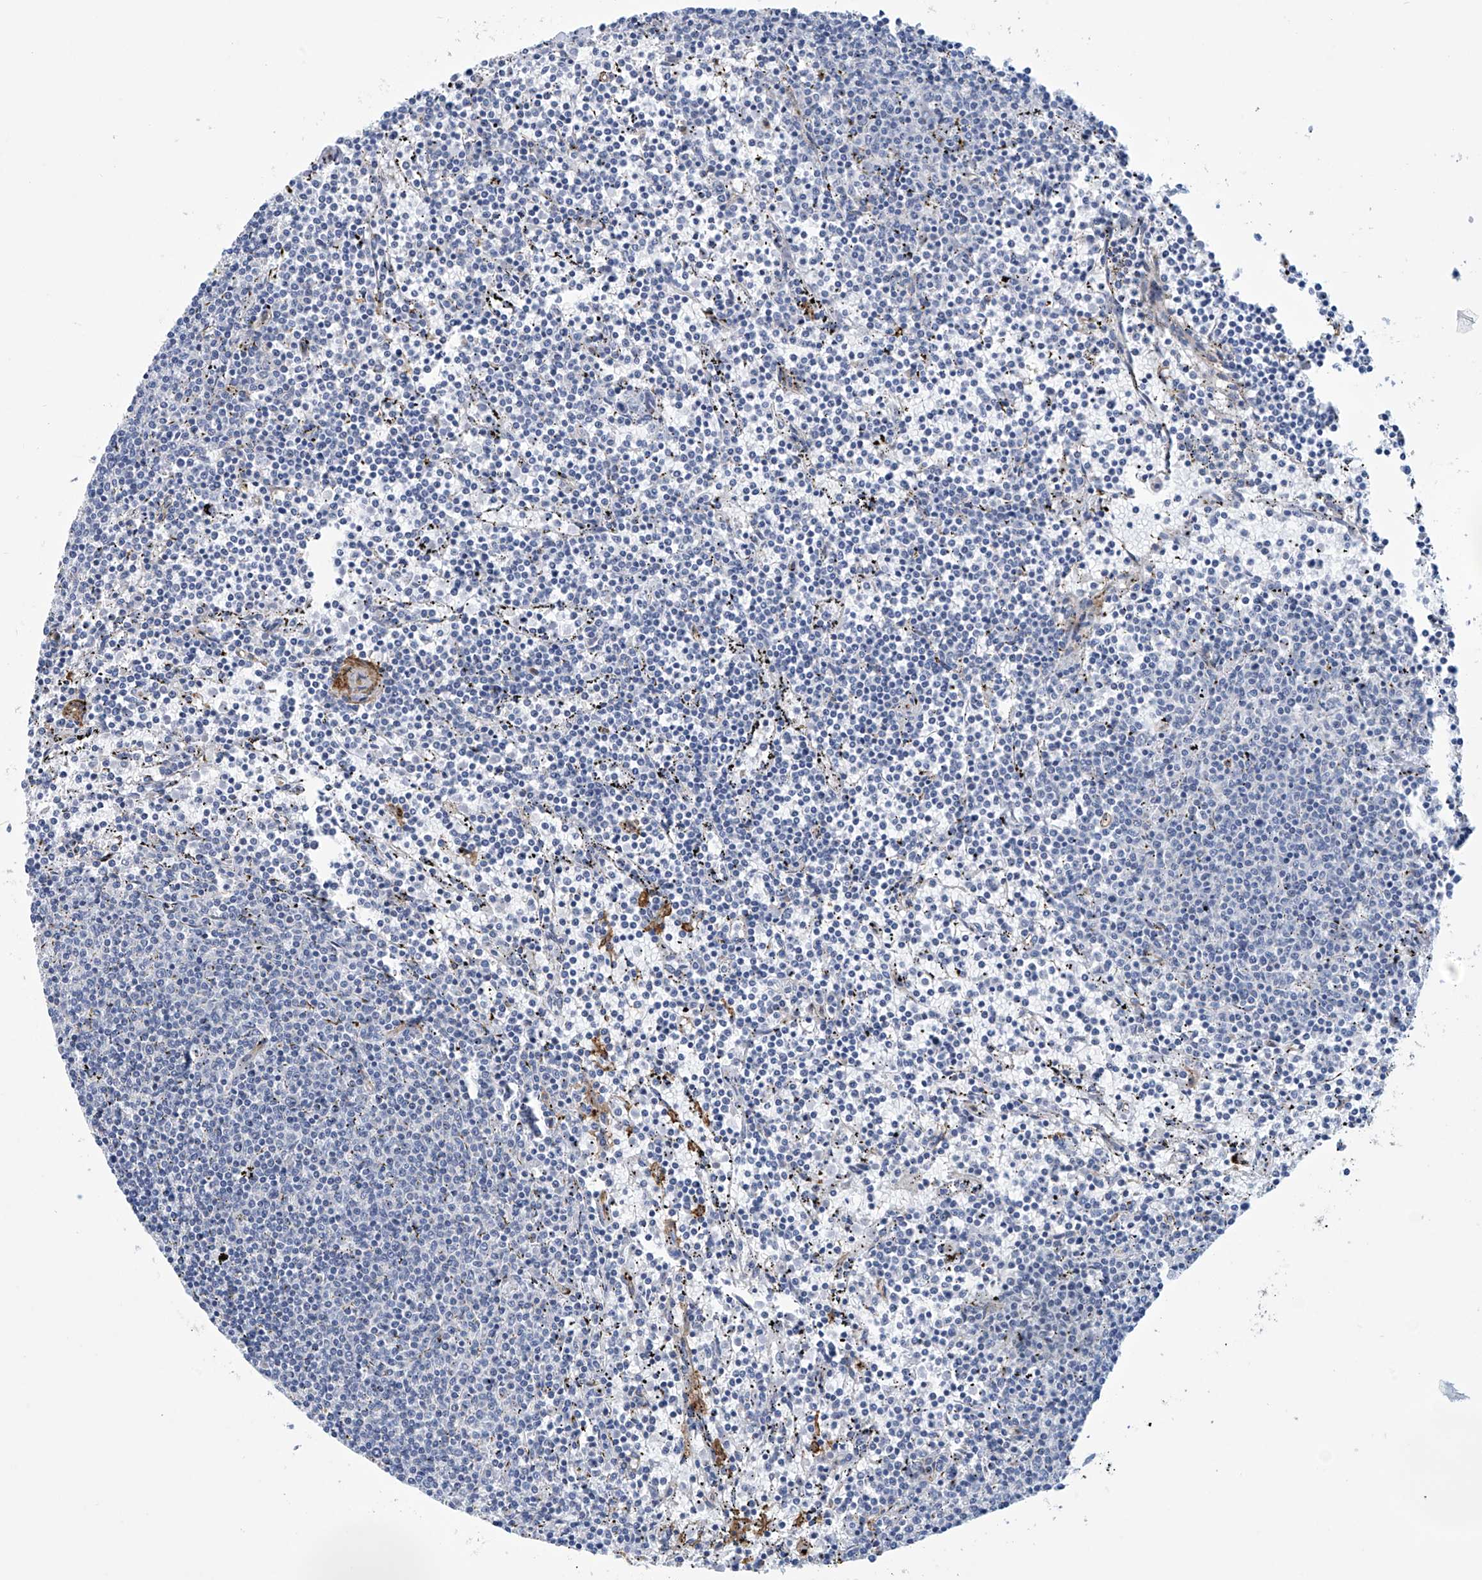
{"staining": {"intensity": "negative", "quantity": "none", "location": "none"}, "tissue": "lymphoma", "cell_type": "Tumor cells", "image_type": "cancer", "snomed": [{"axis": "morphology", "description": "Malignant lymphoma, non-Hodgkin's type, Low grade"}, {"axis": "topography", "description": "Spleen"}], "caption": "High magnification brightfield microscopy of low-grade malignant lymphoma, non-Hodgkin's type stained with DAB (brown) and counterstained with hematoxylin (blue): tumor cells show no significant positivity.", "gene": "ABHD13", "patient": {"sex": "female", "age": 50}}